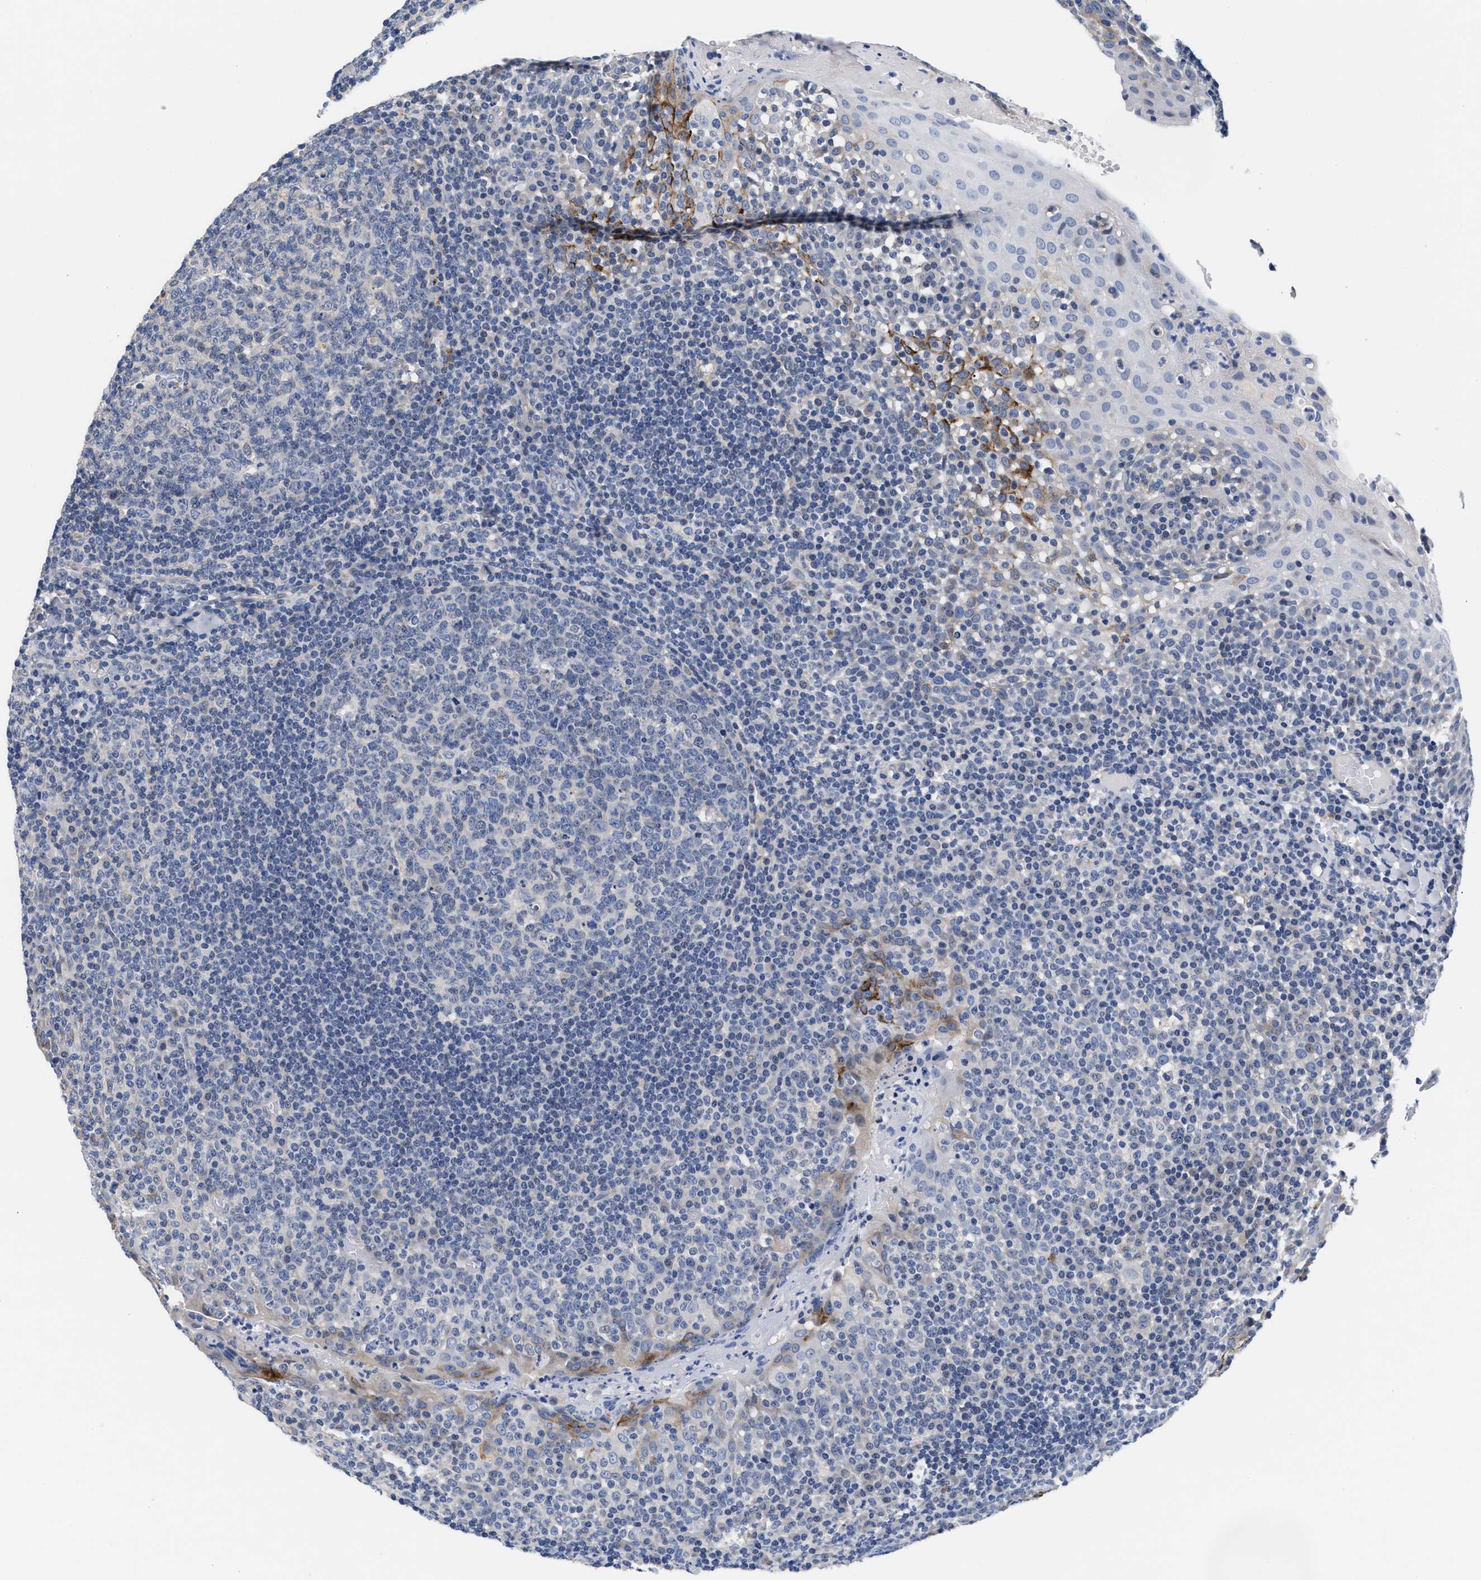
{"staining": {"intensity": "negative", "quantity": "none", "location": "none"}, "tissue": "tonsil", "cell_type": "Germinal center cells", "image_type": "normal", "snomed": [{"axis": "morphology", "description": "Normal tissue, NOS"}, {"axis": "topography", "description": "Tonsil"}], "caption": "The micrograph demonstrates no staining of germinal center cells in unremarkable tonsil.", "gene": "ACTL7B", "patient": {"sex": "female", "age": 19}}